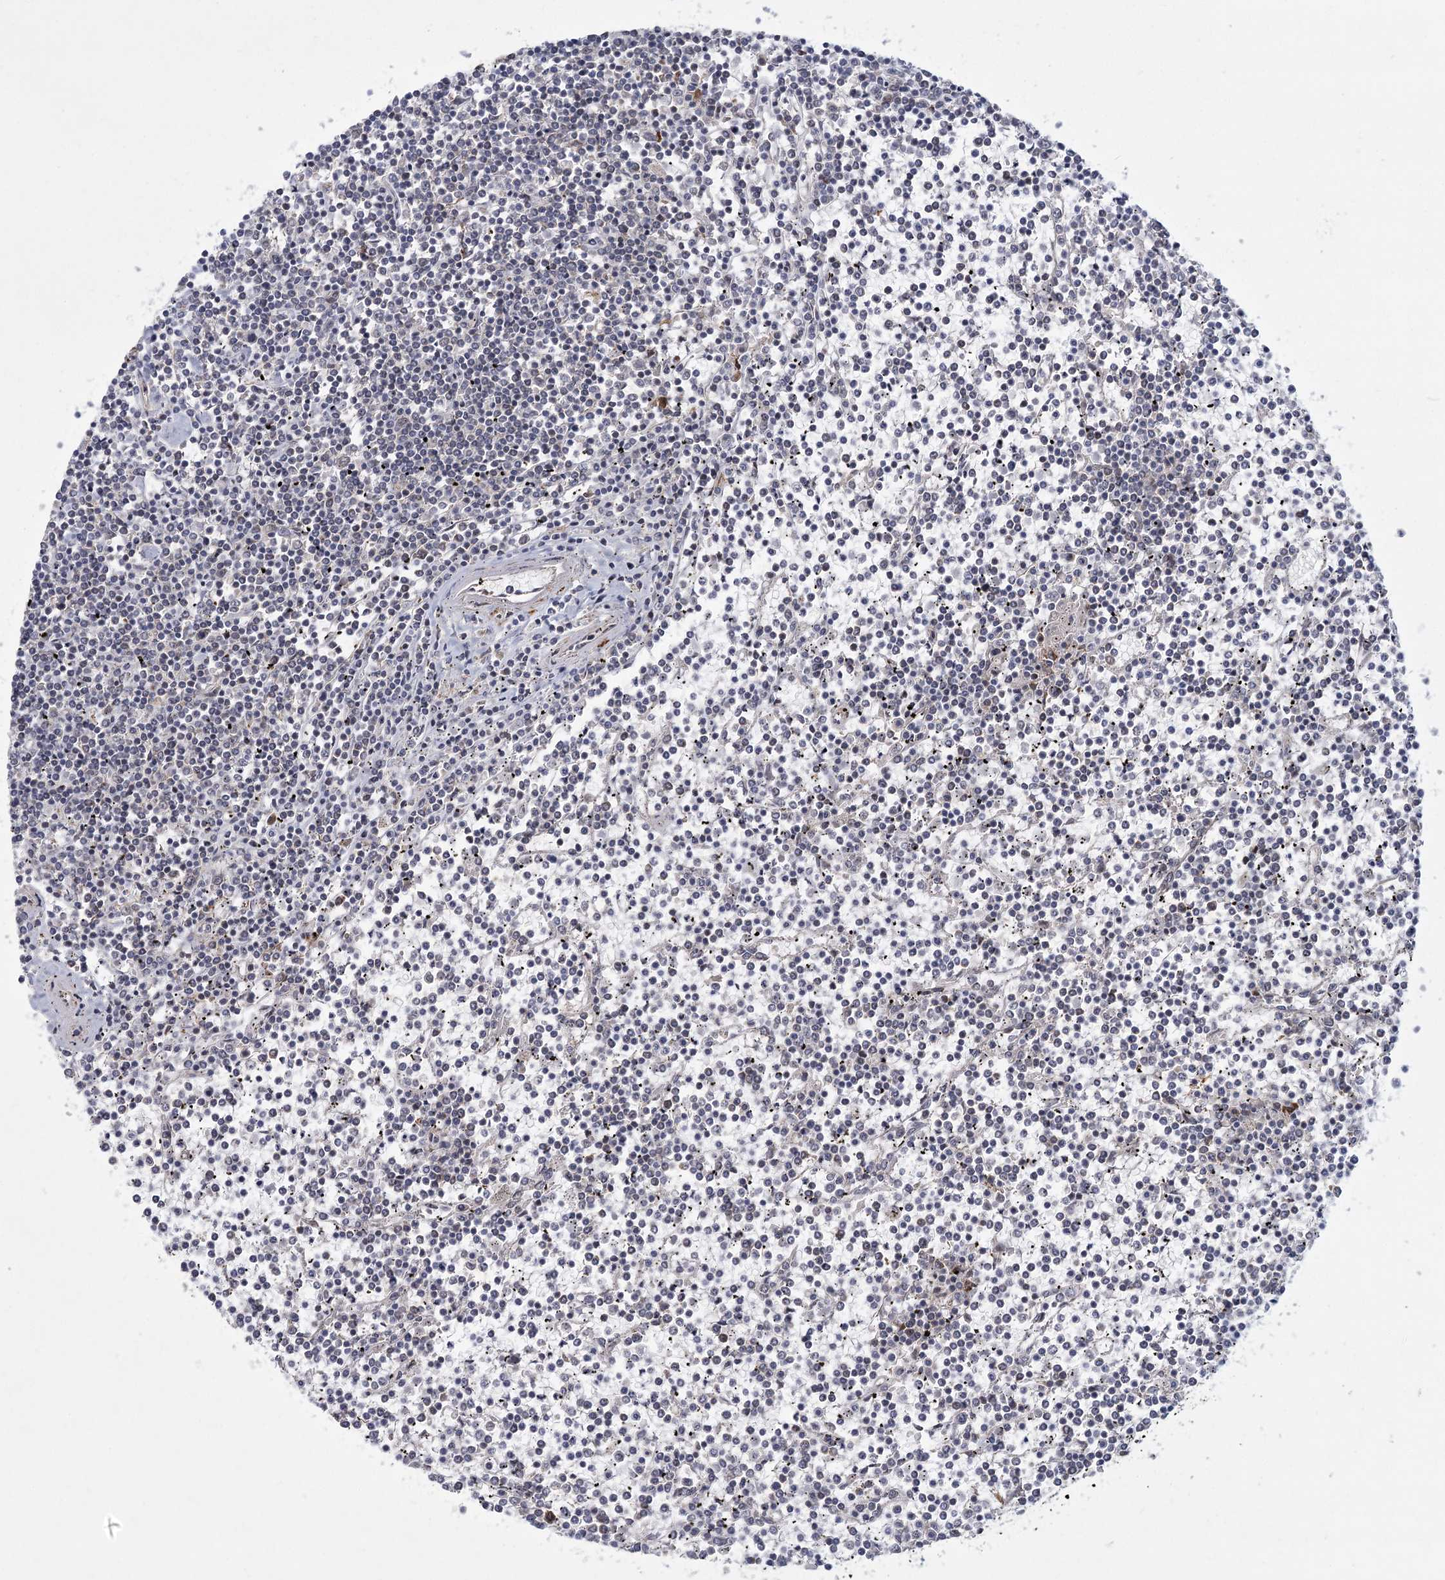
{"staining": {"intensity": "negative", "quantity": "none", "location": "none"}, "tissue": "lymphoma", "cell_type": "Tumor cells", "image_type": "cancer", "snomed": [{"axis": "morphology", "description": "Malignant lymphoma, non-Hodgkin's type, Low grade"}, {"axis": "topography", "description": "Spleen"}], "caption": "DAB (3,3'-diaminobenzidine) immunohistochemical staining of human lymphoma displays no significant positivity in tumor cells.", "gene": "ZCCHC24", "patient": {"sex": "female", "age": 19}}